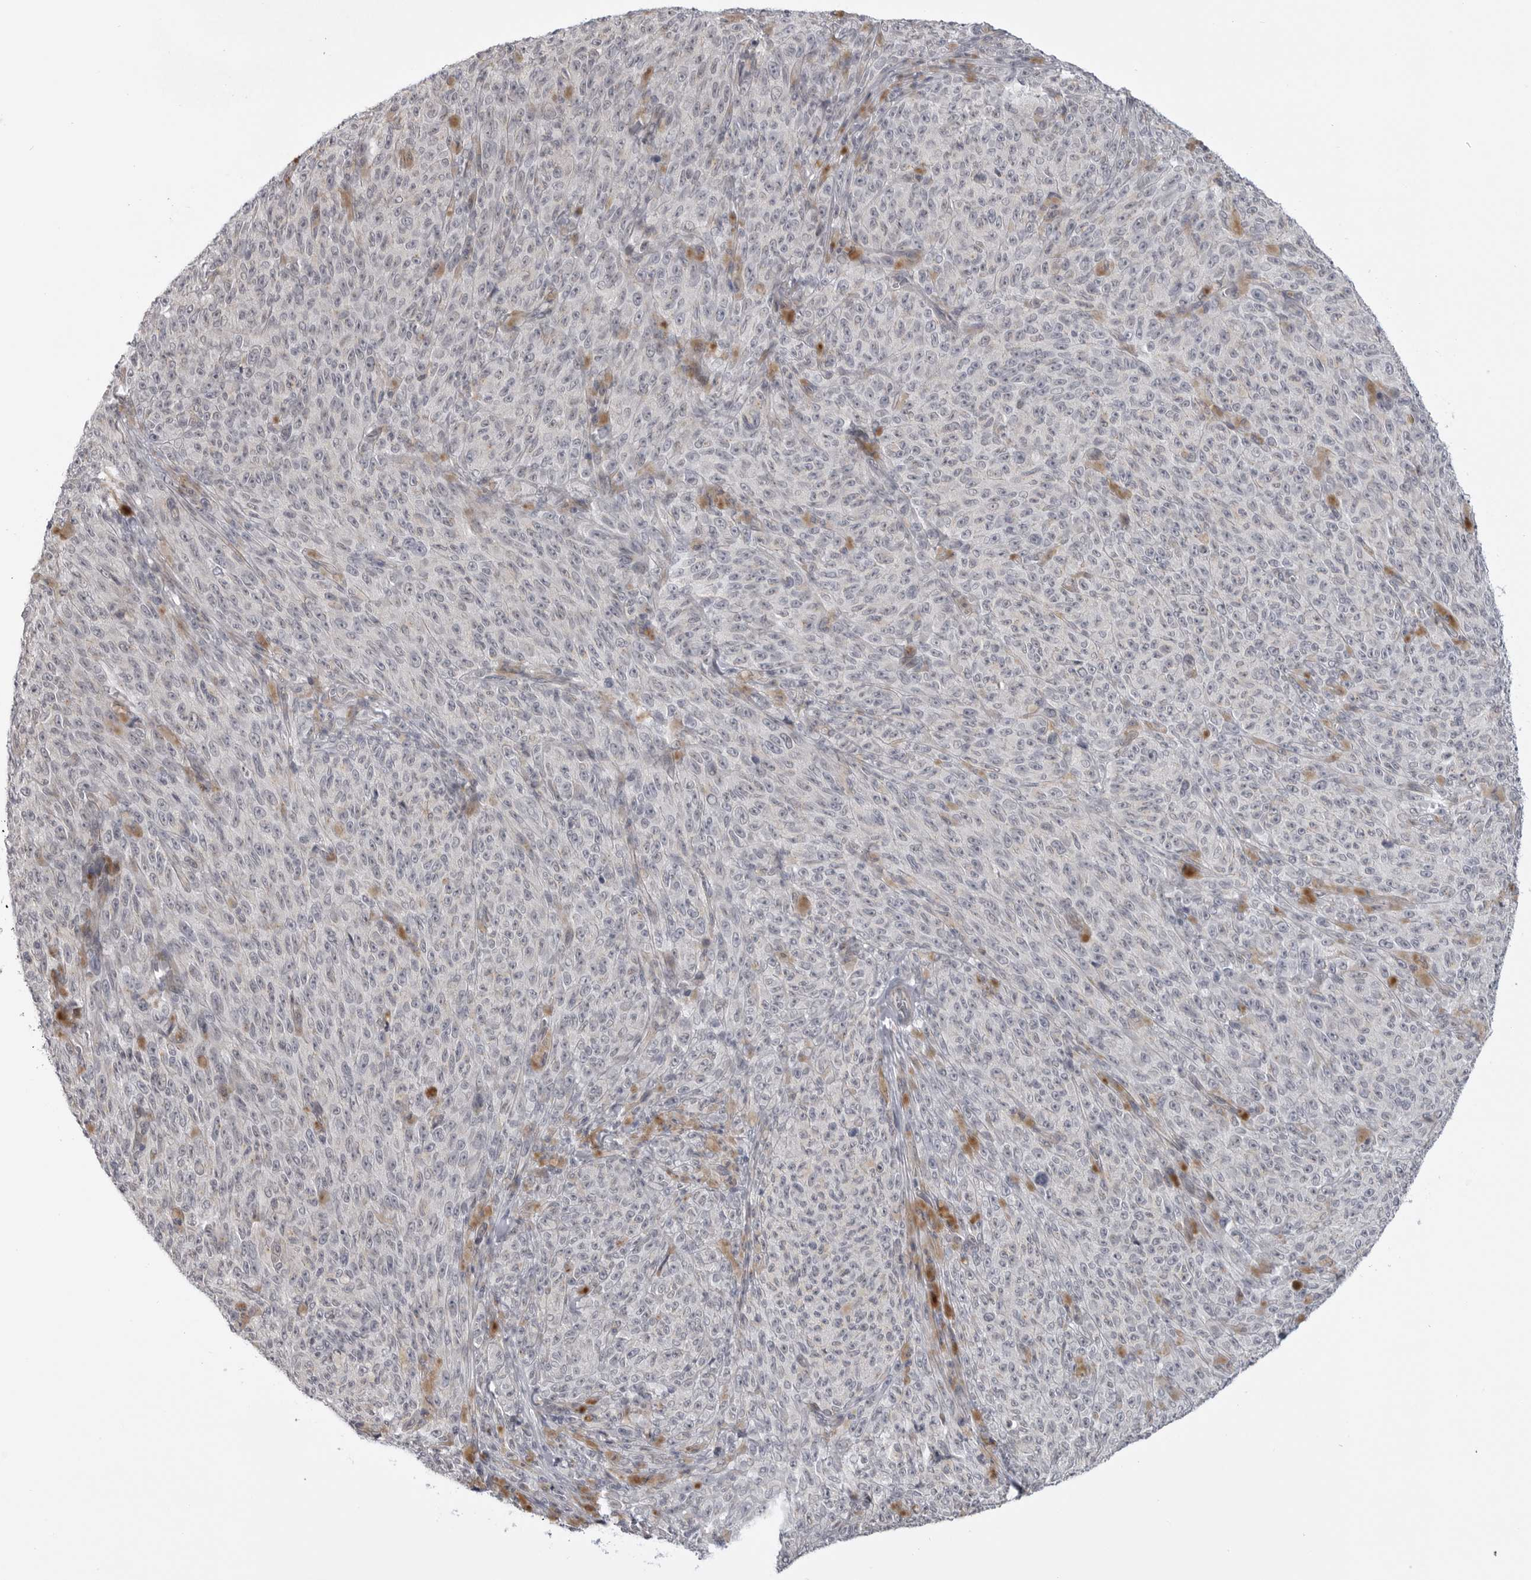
{"staining": {"intensity": "negative", "quantity": "none", "location": "none"}, "tissue": "melanoma", "cell_type": "Tumor cells", "image_type": "cancer", "snomed": [{"axis": "morphology", "description": "Malignant melanoma, NOS"}, {"axis": "topography", "description": "Skin"}], "caption": "This is a micrograph of immunohistochemistry (IHC) staining of malignant melanoma, which shows no expression in tumor cells. The staining is performed using DAB brown chromogen with nuclei counter-stained in using hematoxylin.", "gene": "LRRC45", "patient": {"sex": "female", "age": 82}}